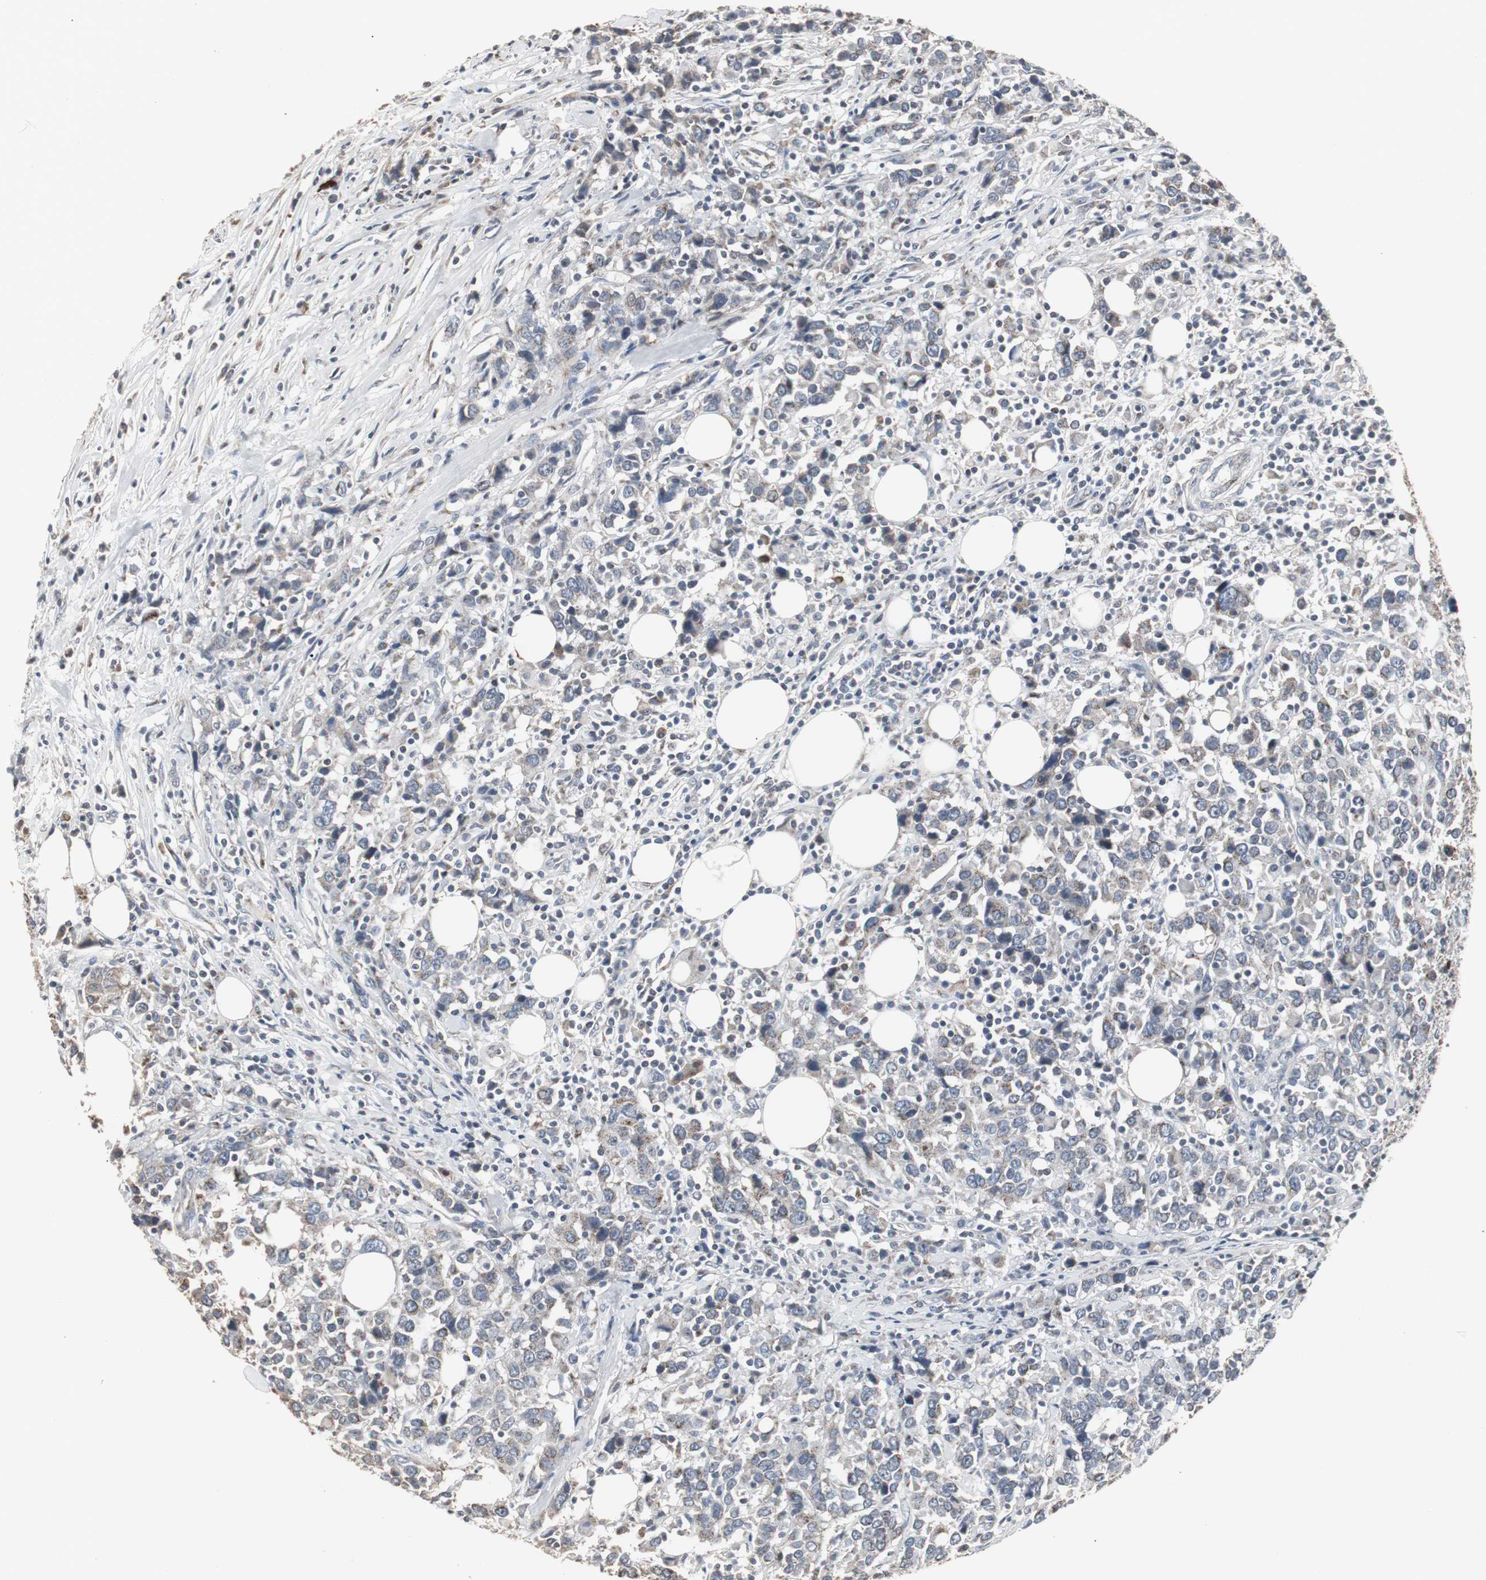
{"staining": {"intensity": "weak", "quantity": "25%-75%", "location": "cytoplasmic/membranous"}, "tissue": "urothelial cancer", "cell_type": "Tumor cells", "image_type": "cancer", "snomed": [{"axis": "morphology", "description": "Urothelial carcinoma, High grade"}, {"axis": "topography", "description": "Urinary bladder"}], "caption": "Urothelial cancer stained with a brown dye reveals weak cytoplasmic/membranous positive staining in about 25%-75% of tumor cells.", "gene": "ACAA1", "patient": {"sex": "male", "age": 61}}